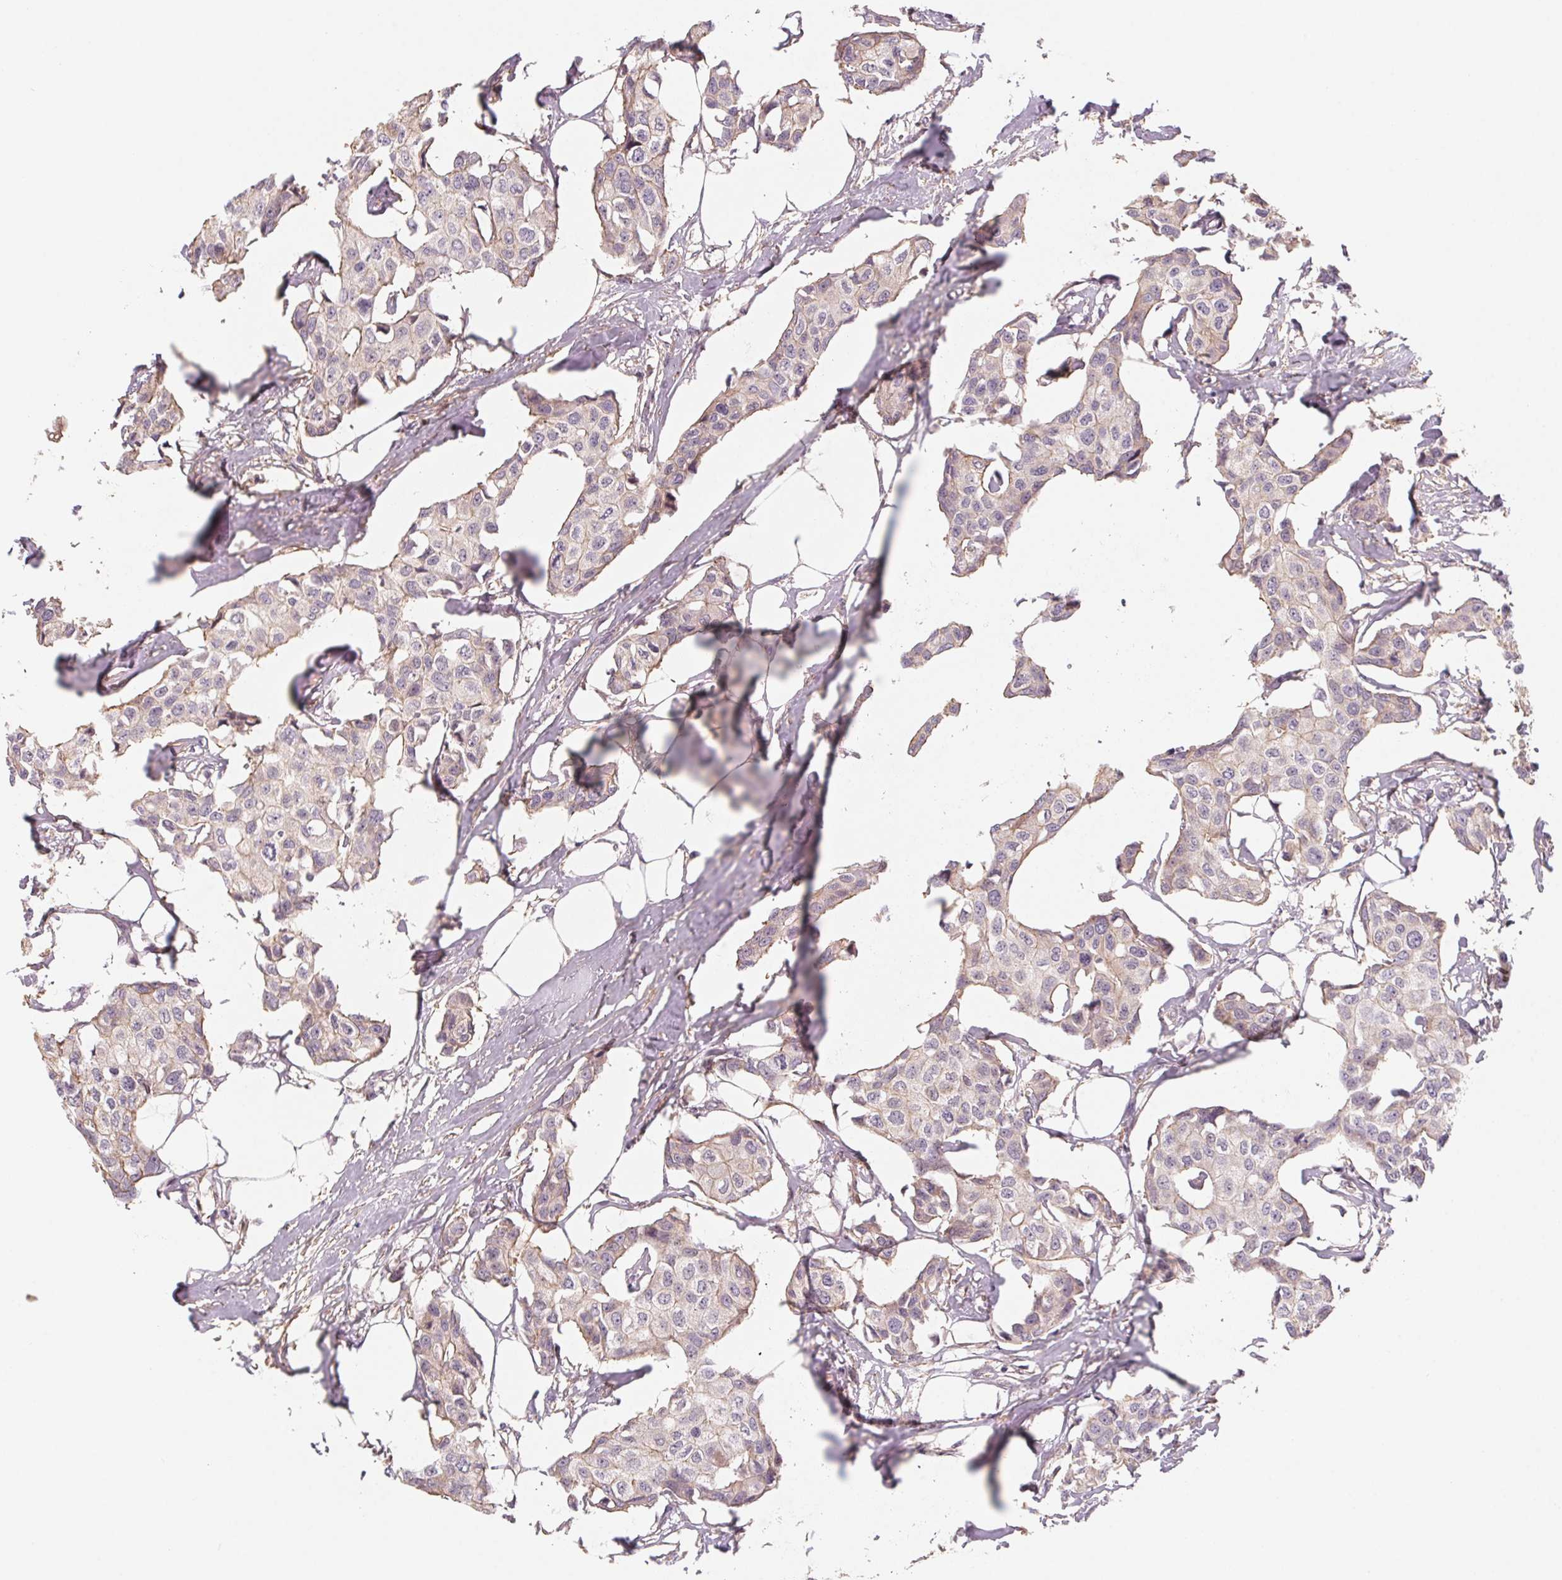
{"staining": {"intensity": "weak", "quantity": "<25%", "location": "cytoplasmic/membranous"}, "tissue": "breast cancer", "cell_type": "Tumor cells", "image_type": "cancer", "snomed": [{"axis": "morphology", "description": "Duct carcinoma"}, {"axis": "topography", "description": "Breast"}], "caption": "High magnification brightfield microscopy of breast infiltrating ductal carcinoma stained with DAB (3,3'-diaminobenzidine) (brown) and counterstained with hematoxylin (blue): tumor cells show no significant expression. (Stains: DAB immunohistochemistry with hematoxylin counter stain, Microscopy: brightfield microscopy at high magnification).", "gene": "CCDC112", "patient": {"sex": "female", "age": 80}}